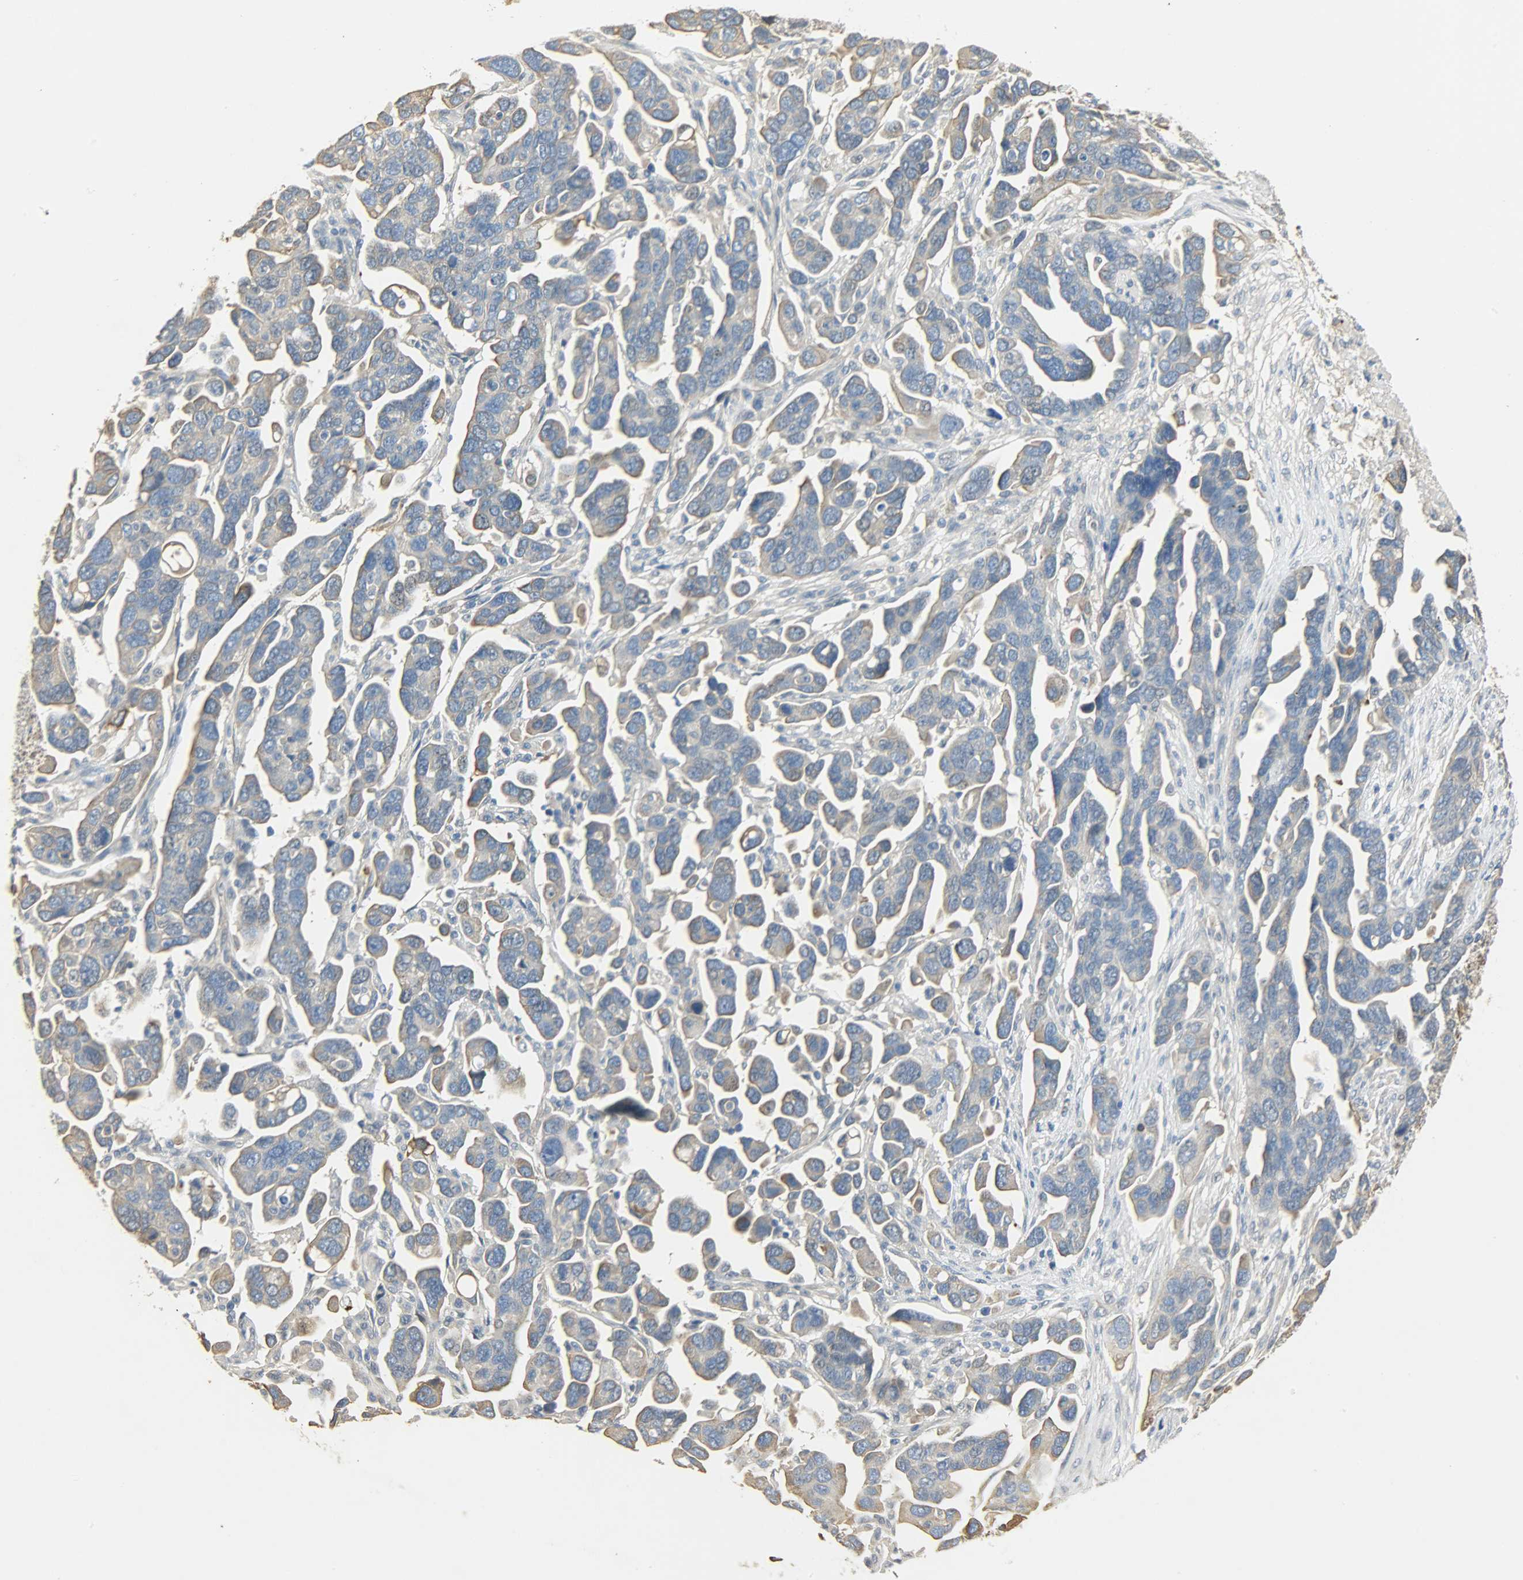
{"staining": {"intensity": "moderate", "quantity": "25%-75%", "location": "cytoplasmic/membranous"}, "tissue": "ovarian cancer", "cell_type": "Tumor cells", "image_type": "cancer", "snomed": [{"axis": "morphology", "description": "Cystadenocarcinoma, serous, NOS"}, {"axis": "topography", "description": "Ovary"}], "caption": "Immunohistochemistry (IHC) (DAB) staining of ovarian cancer (serous cystadenocarcinoma) shows moderate cytoplasmic/membranous protein staining in about 25%-75% of tumor cells. The staining is performed using DAB (3,3'-diaminobenzidine) brown chromogen to label protein expression. The nuclei are counter-stained blue using hematoxylin.", "gene": "USP13", "patient": {"sex": "female", "age": 54}}